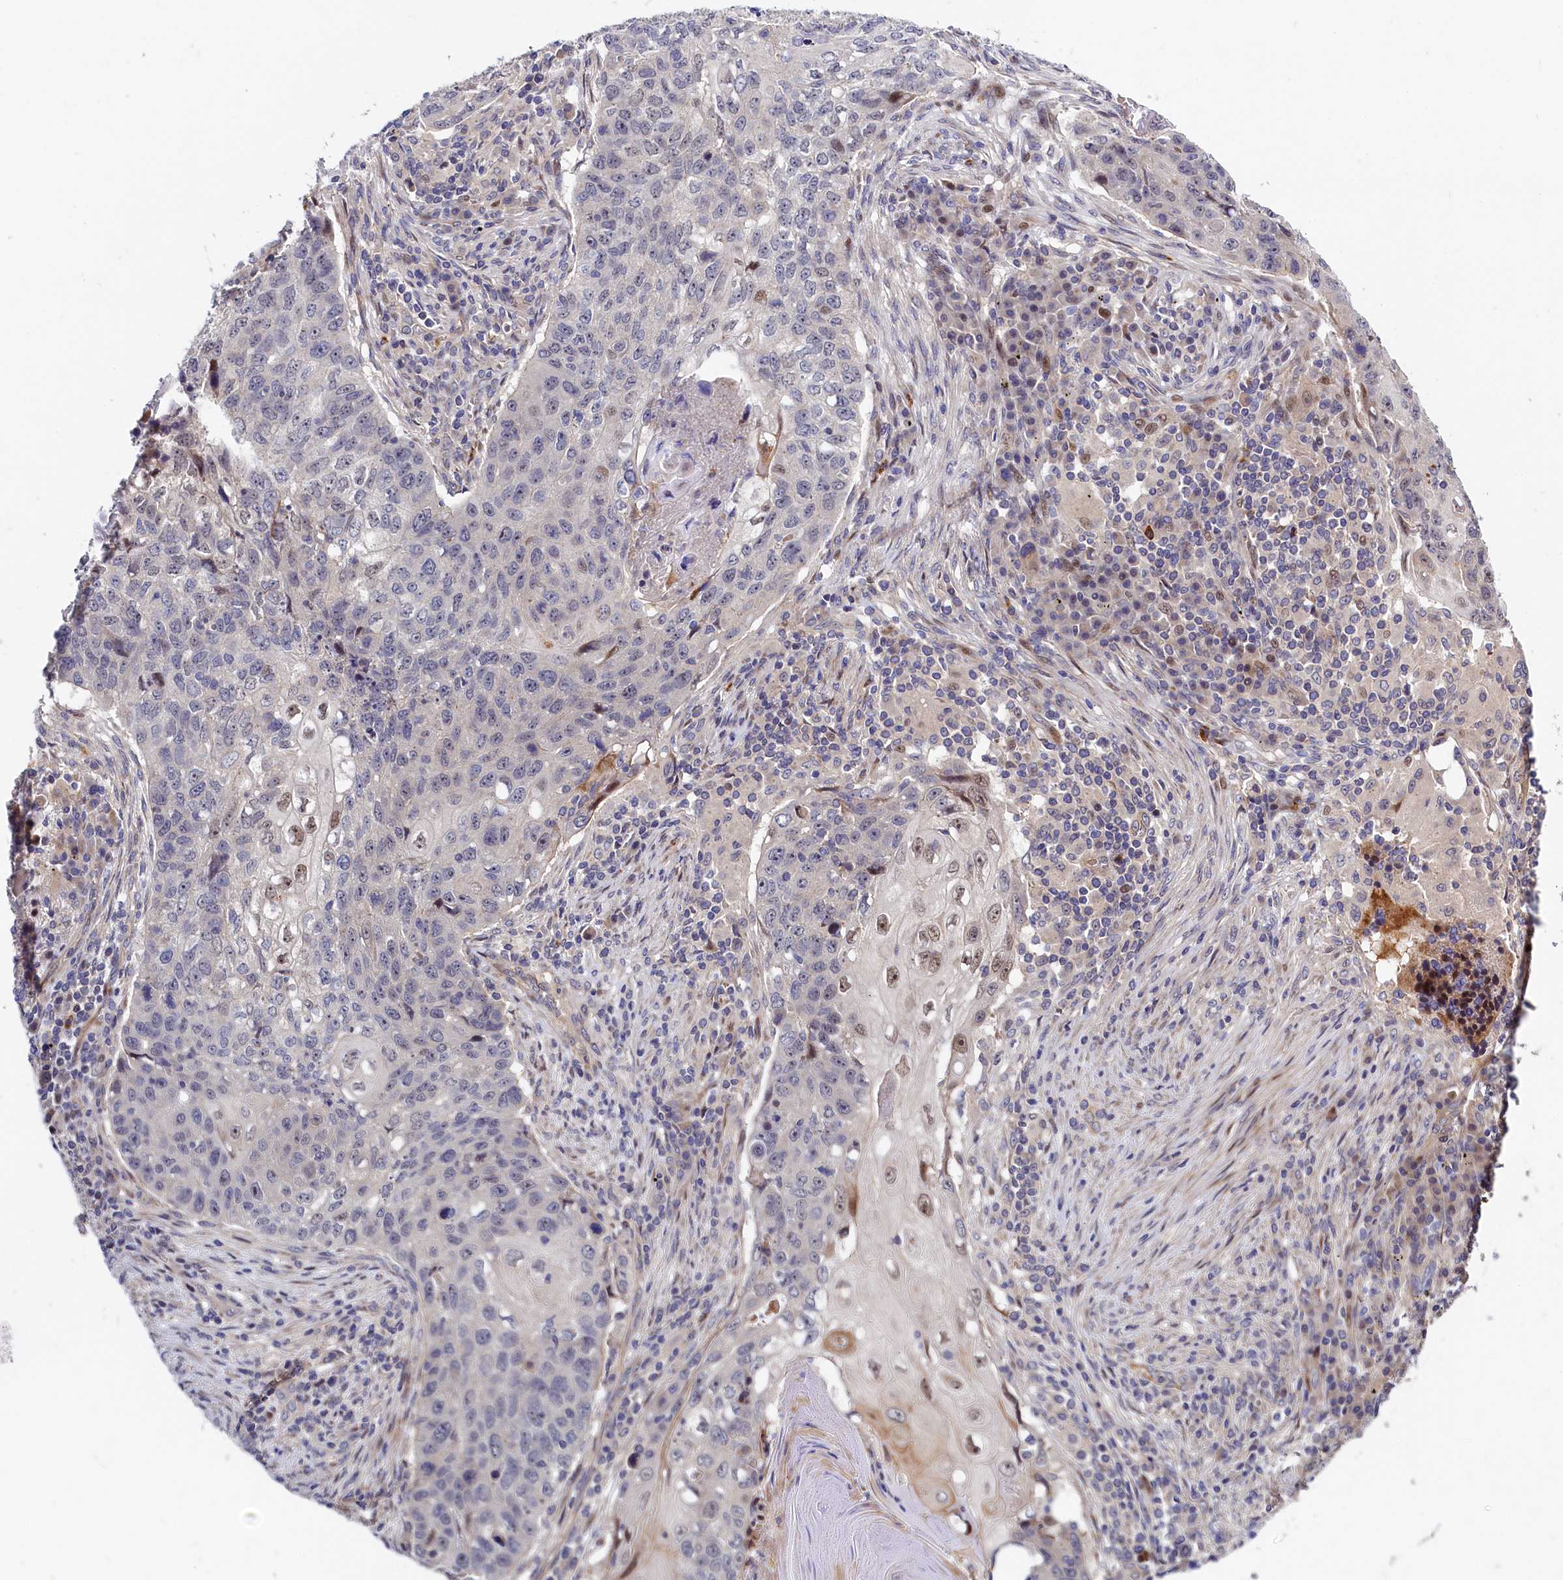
{"staining": {"intensity": "weak", "quantity": "<25%", "location": "nuclear"}, "tissue": "lung cancer", "cell_type": "Tumor cells", "image_type": "cancer", "snomed": [{"axis": "morphology", "description": "Squamous cell carcinoma, NOS"}, {"axis": "topography", "description": "Lung"}], "caption": "Lung cancer (squamous cell carcinoma) stained for a protein using immunohistochemistry (IHC) exhibits no expression tumor cells.", "gene": "PIK3C3", "patient": {"sex": "female", "age": 63}}